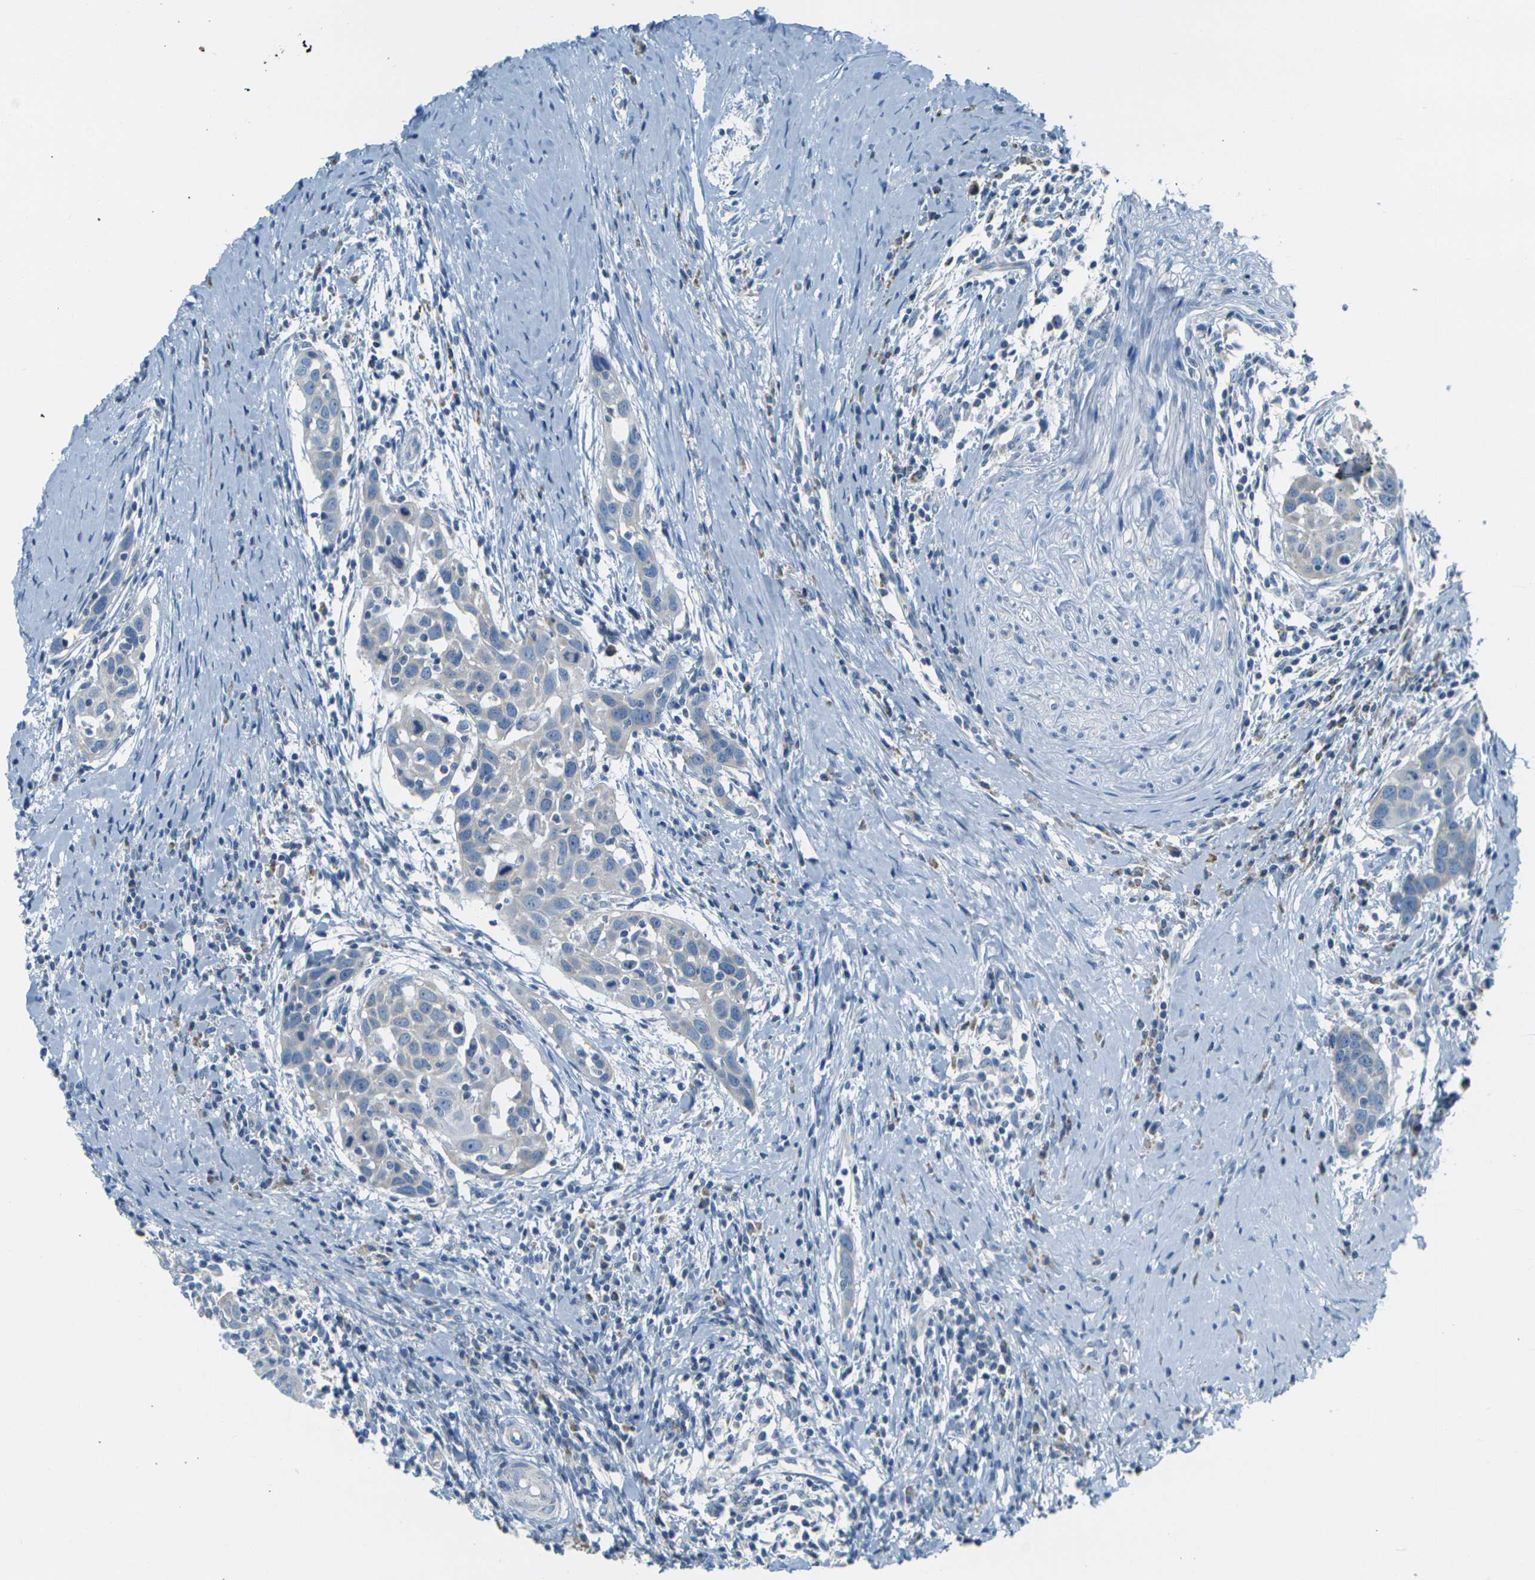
{"staining": {"intensity": "negative", "quantity": "none", "location": "none"}, "tissue": "head and neck cancer", "cell_type": "Tumor cells", "image_type": "cancer", "snomed": [{"axis": "morphology", "description": "Squamous cell carcinoma, NOS"}, {"axis": "topography", "description": "Oral tissue"}, {"axis": "topography", "description": "Head-Neck"}], "caption": "IHC of head and neck cancer reveals no expression in tumor cells.", "gene": "PARD6B", "patient": {"sex": "female", "age": 50}}